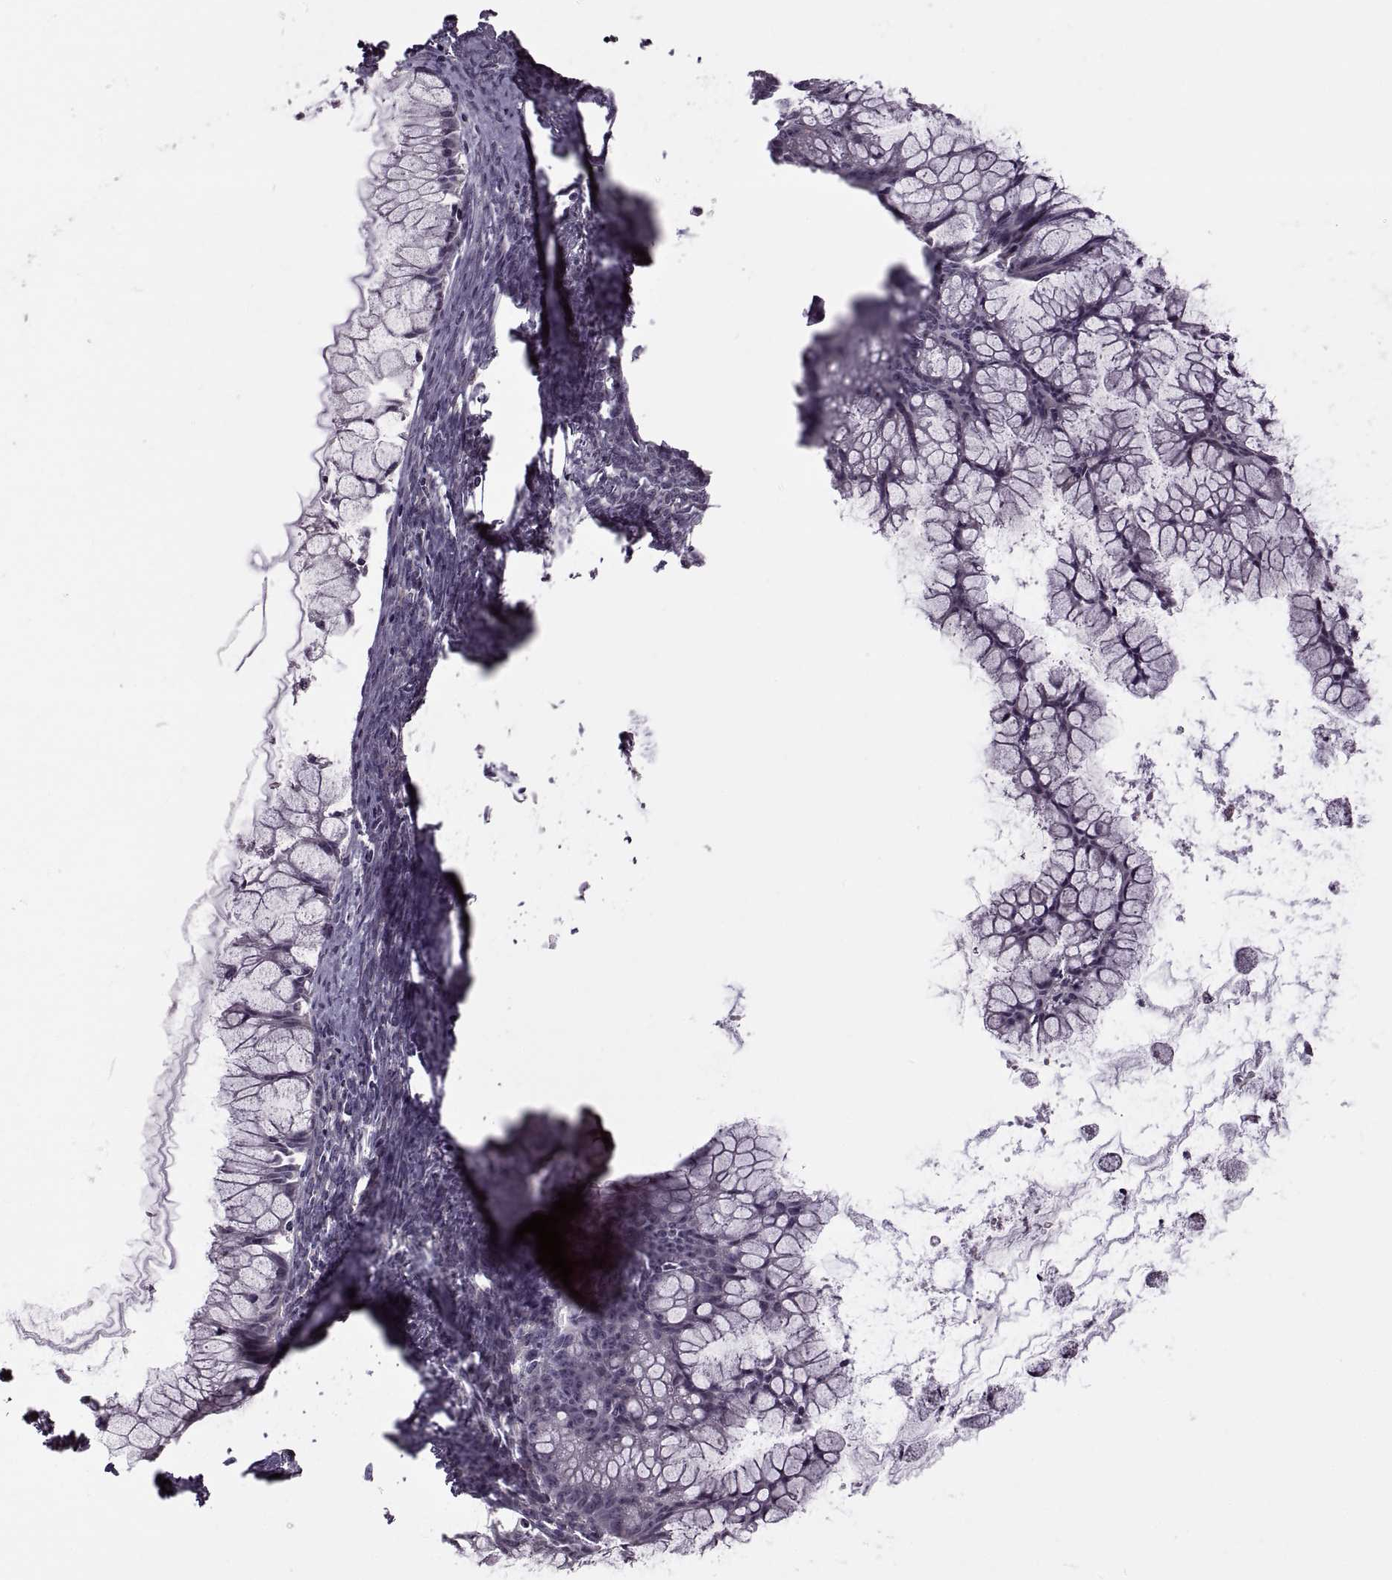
{"staining": {"intensity": "negative", "quantity": "none", "location": "none"}, "tissue": "ovarian cancer", "cell_type": "Tumor cells", "image_type": "cancer", "snomed": [{"axis": "morphology", "description": "Cystadenocarcinoma, mucinous, NOS"}, {"axis": "topography", "description": "Ovary"}], "caption": "Tumor cells are negative for protein expression in human ovarian mucinous cystadenocarcinoma.", "gene": "PIERCE1", "patient": {"sex": "female", "age": 41}}